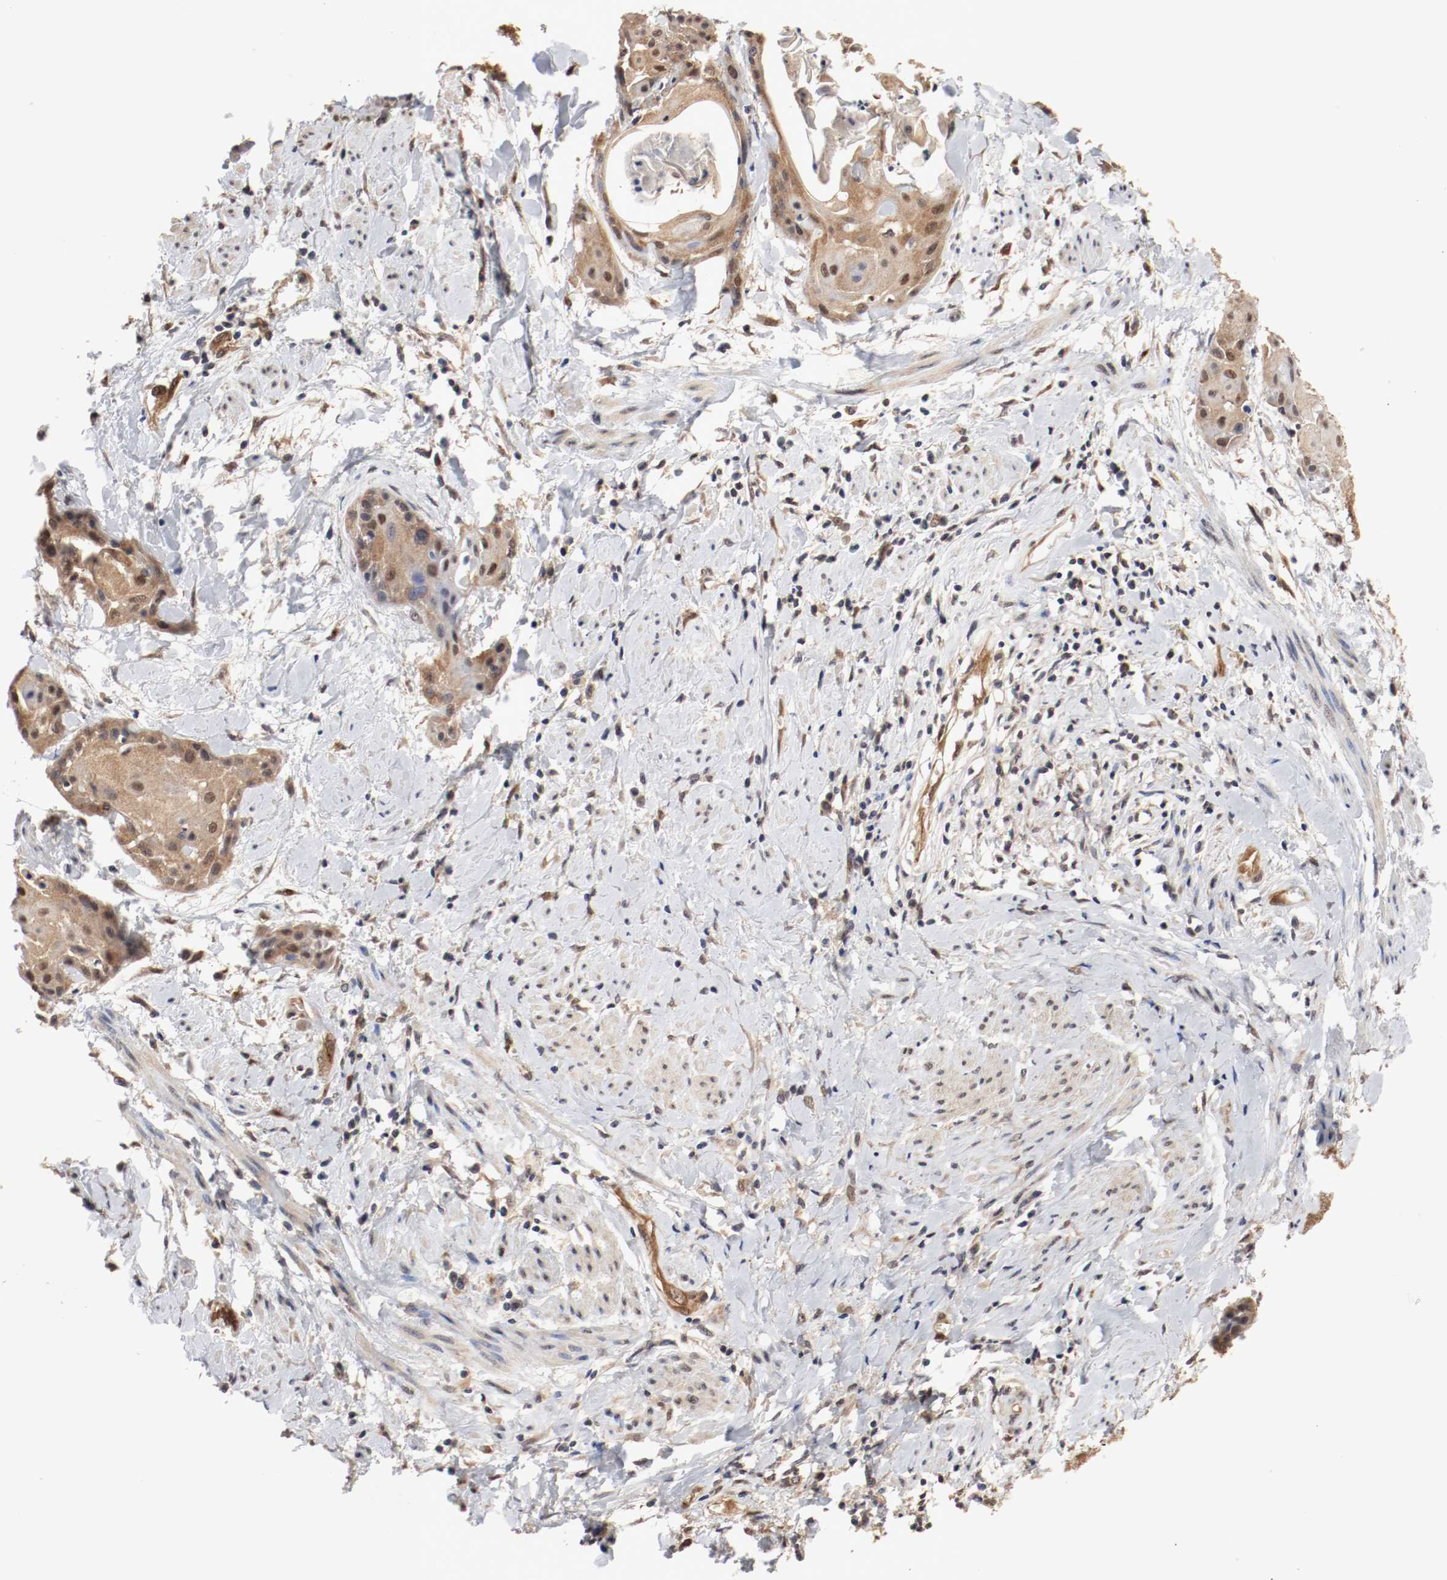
{"staining": {"intensity": "moderate", "quantity": ">75%", "location": "cytoplasmic/membranous,nuclear"}, "tissue": "cervical cancer", "cell_type": "Tumor cells", "image_type": "cancer", "snomed": [{"axis": "morphology", "description": "Squamous cell carcinoma, NOS"}, {"axis": "topography", "description": "Cervix"}], "caption": "Human cervical cancer stained with a protein marker exhibits moderate staining in tumor cells.", "gene": "AFG3L2", "patient": {"sex": "female", "age": 57}}